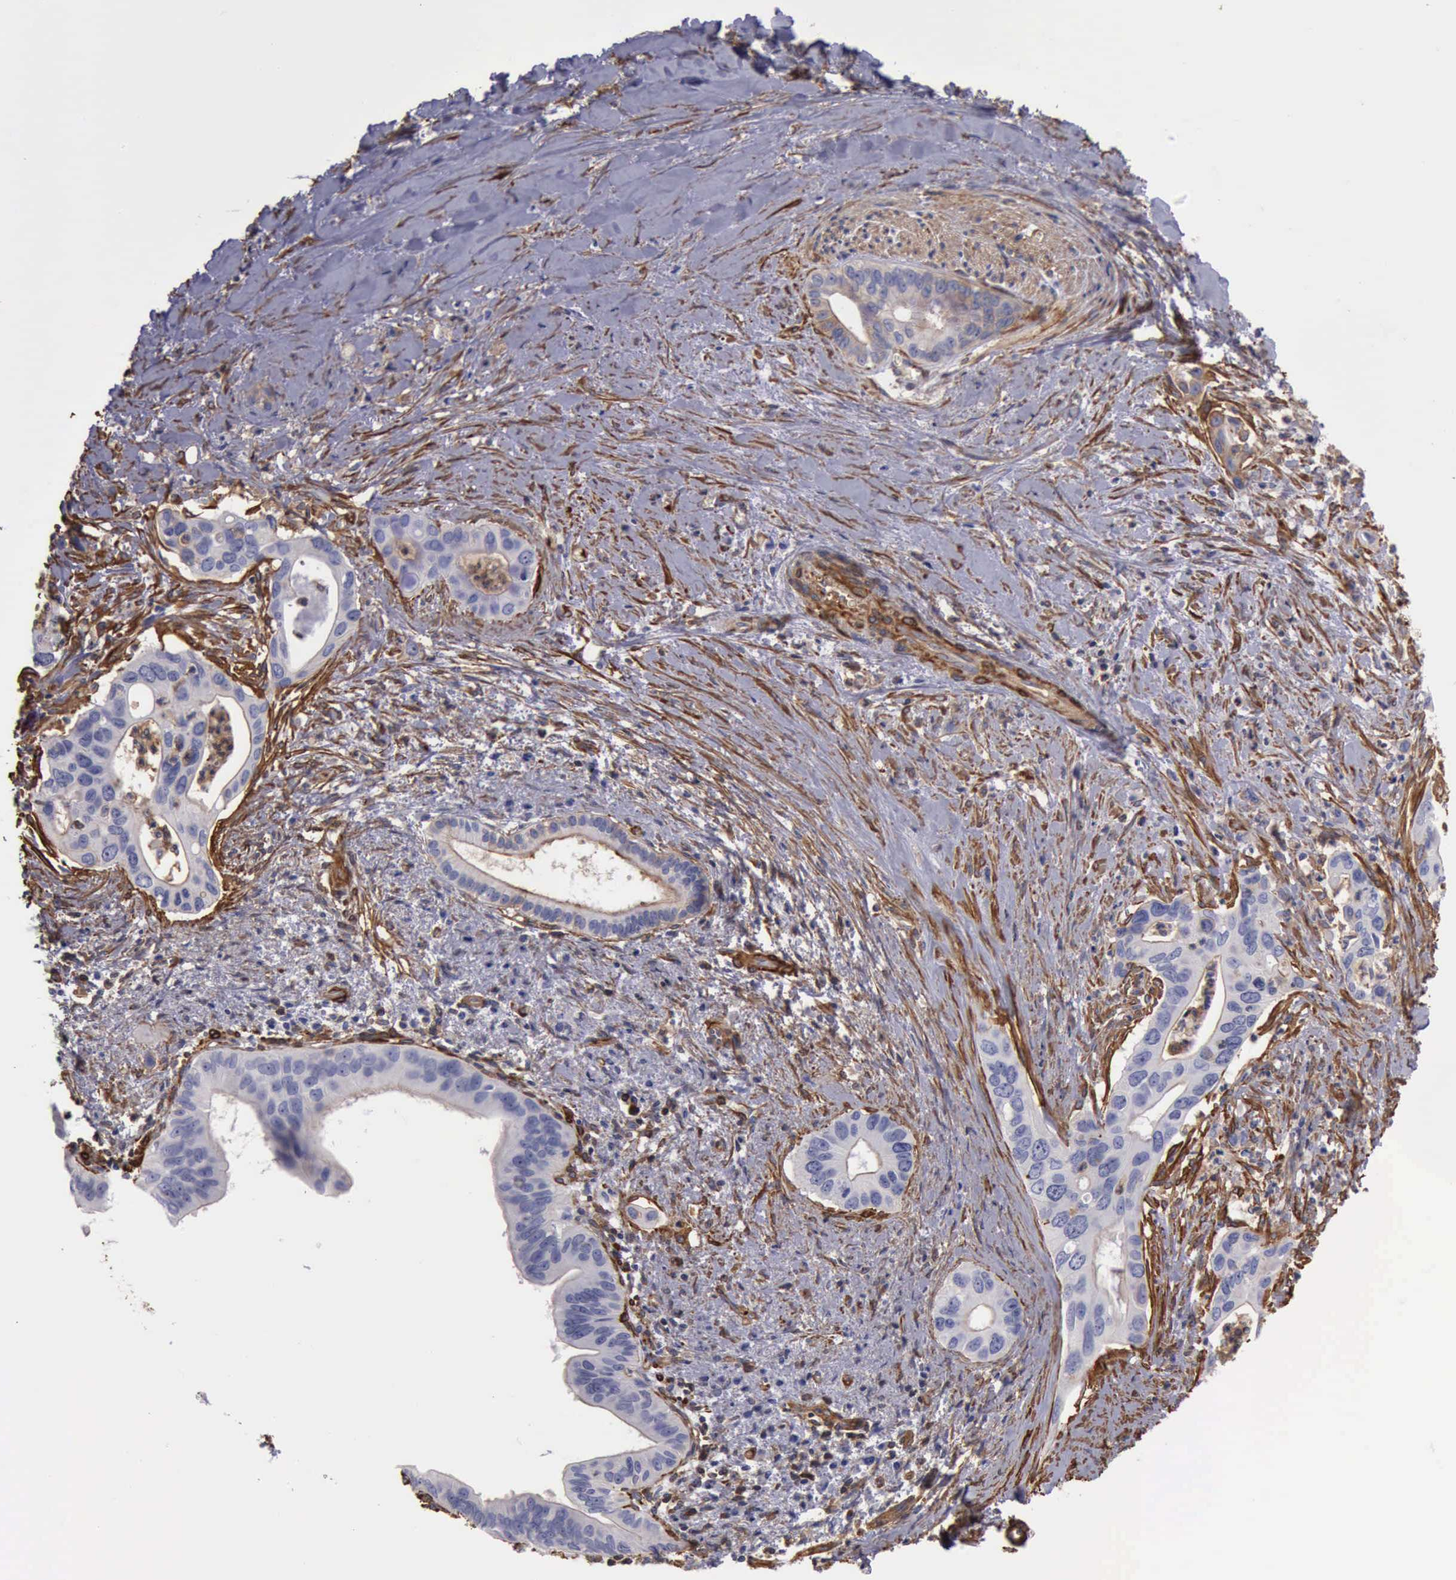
{"staining": {"intensity": "weak", "quantity": "<25%", "location": "cytoplasmic/membranous"}, "tissue": "liver cancer", "cell_type": "Tumor cells", "image_type": "cancer", "snomed": [{"axis": "morphology", "description": "Cholangiocarcinoma"}, {"axis": "topography", "description": "Liver"}], "caption": "Liver cancer was stained to show a protein in brown. There is no significant positivity in tumor cells. (Brightfield microscopy of DAB IHC at high magnification).", "gene": "FLNA", "patient": {"sex": "female", "age": 65}}